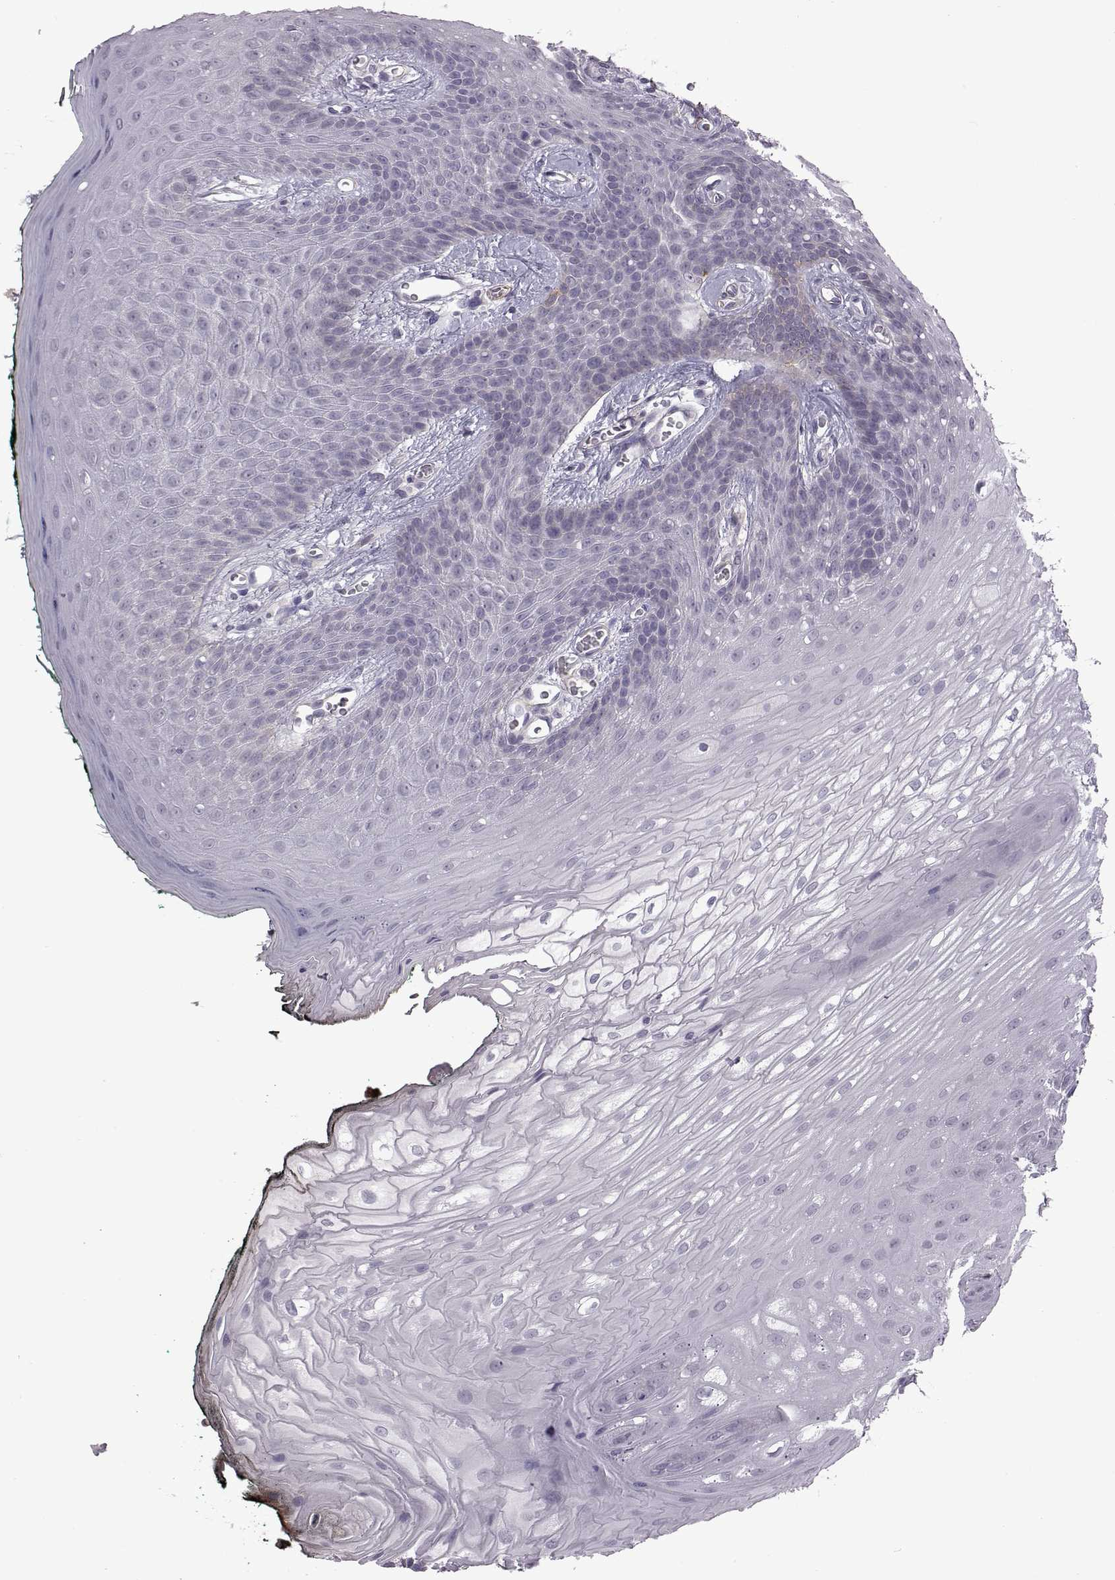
{"staining": {"intensity": "negative", "quantity": "none", "location": "none"}, "tissue": "oral mucosa", "cell_type": "Squamous epithelial cells", "image_type": "normal", "snomed": [{"axis": "morphology", "description": "Normal tissue, NOS"}, {"axis": "topography", "description": "Oral tissue"}, {"axis": "topography", "description": "Head-Neck"}], "caption": "The micrograph reveals no significant staining in squamous epithelial cells of oral mucosa.", "gene": "SYNPO2", "patient": {"sex": "female", "age": 68}}